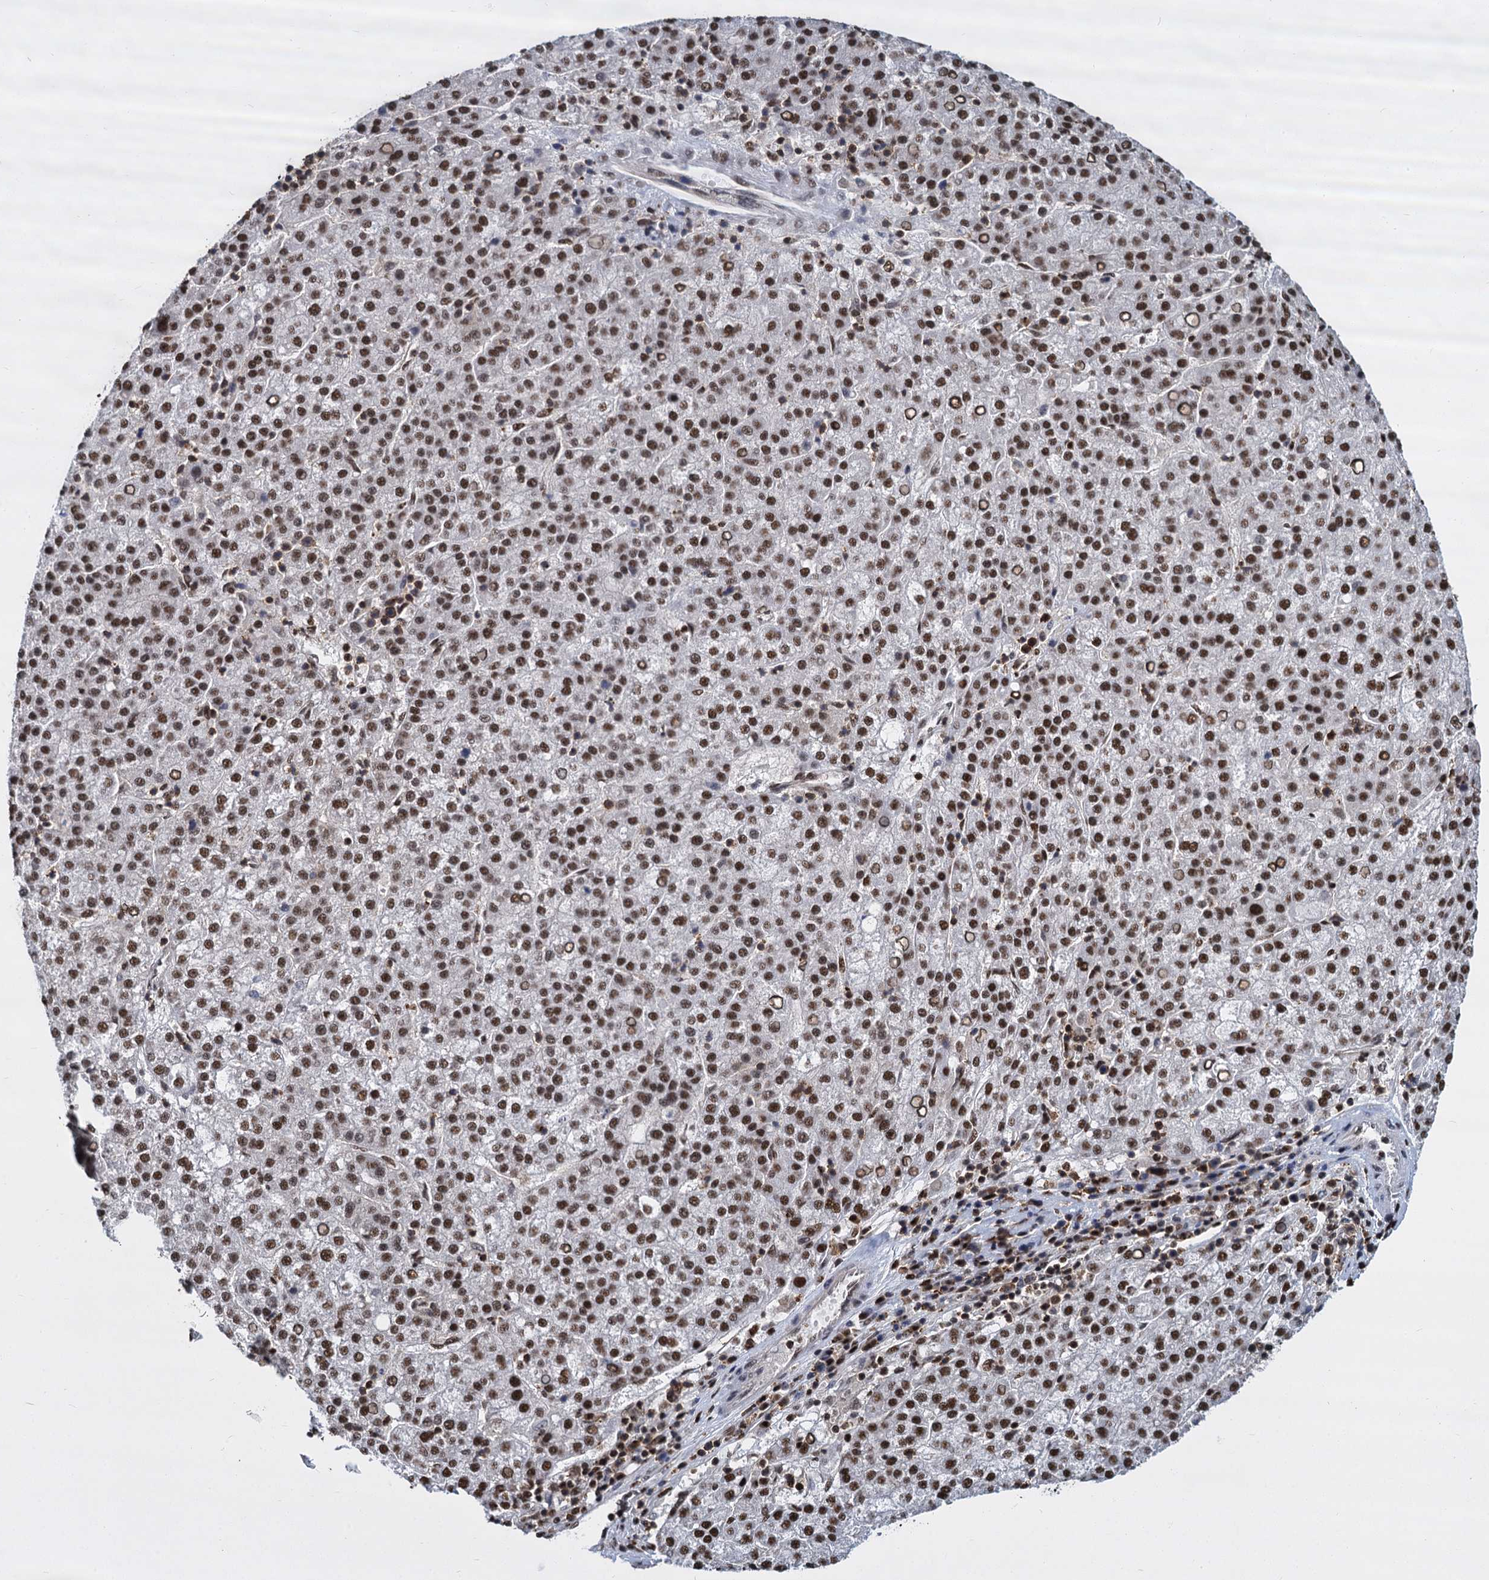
{"staining": {"intensity": "strong", "quantity": ">75%", "location": "nuclear"}, "tissue": "liver cancer", "cell_type": "Tumor cells", "image_type": "cancer", "snomed": [{"axis": "morphology", "description": "Carcinoma, Hepatocellular, NOS"}, {"axis": "topography", "description": "Liver"}], "caption": "Brown immunohistochemical staining in human liver hepatocellular carcinoma exhibits strong nuclear staining in about >75% of tumor cells. (Stains: DAB in brown, nuclei in blue, Microscopy: brightfield microscopy at high magnification).", "gene": "DCPS", "patient": {"sex": "female", "age": 58}}